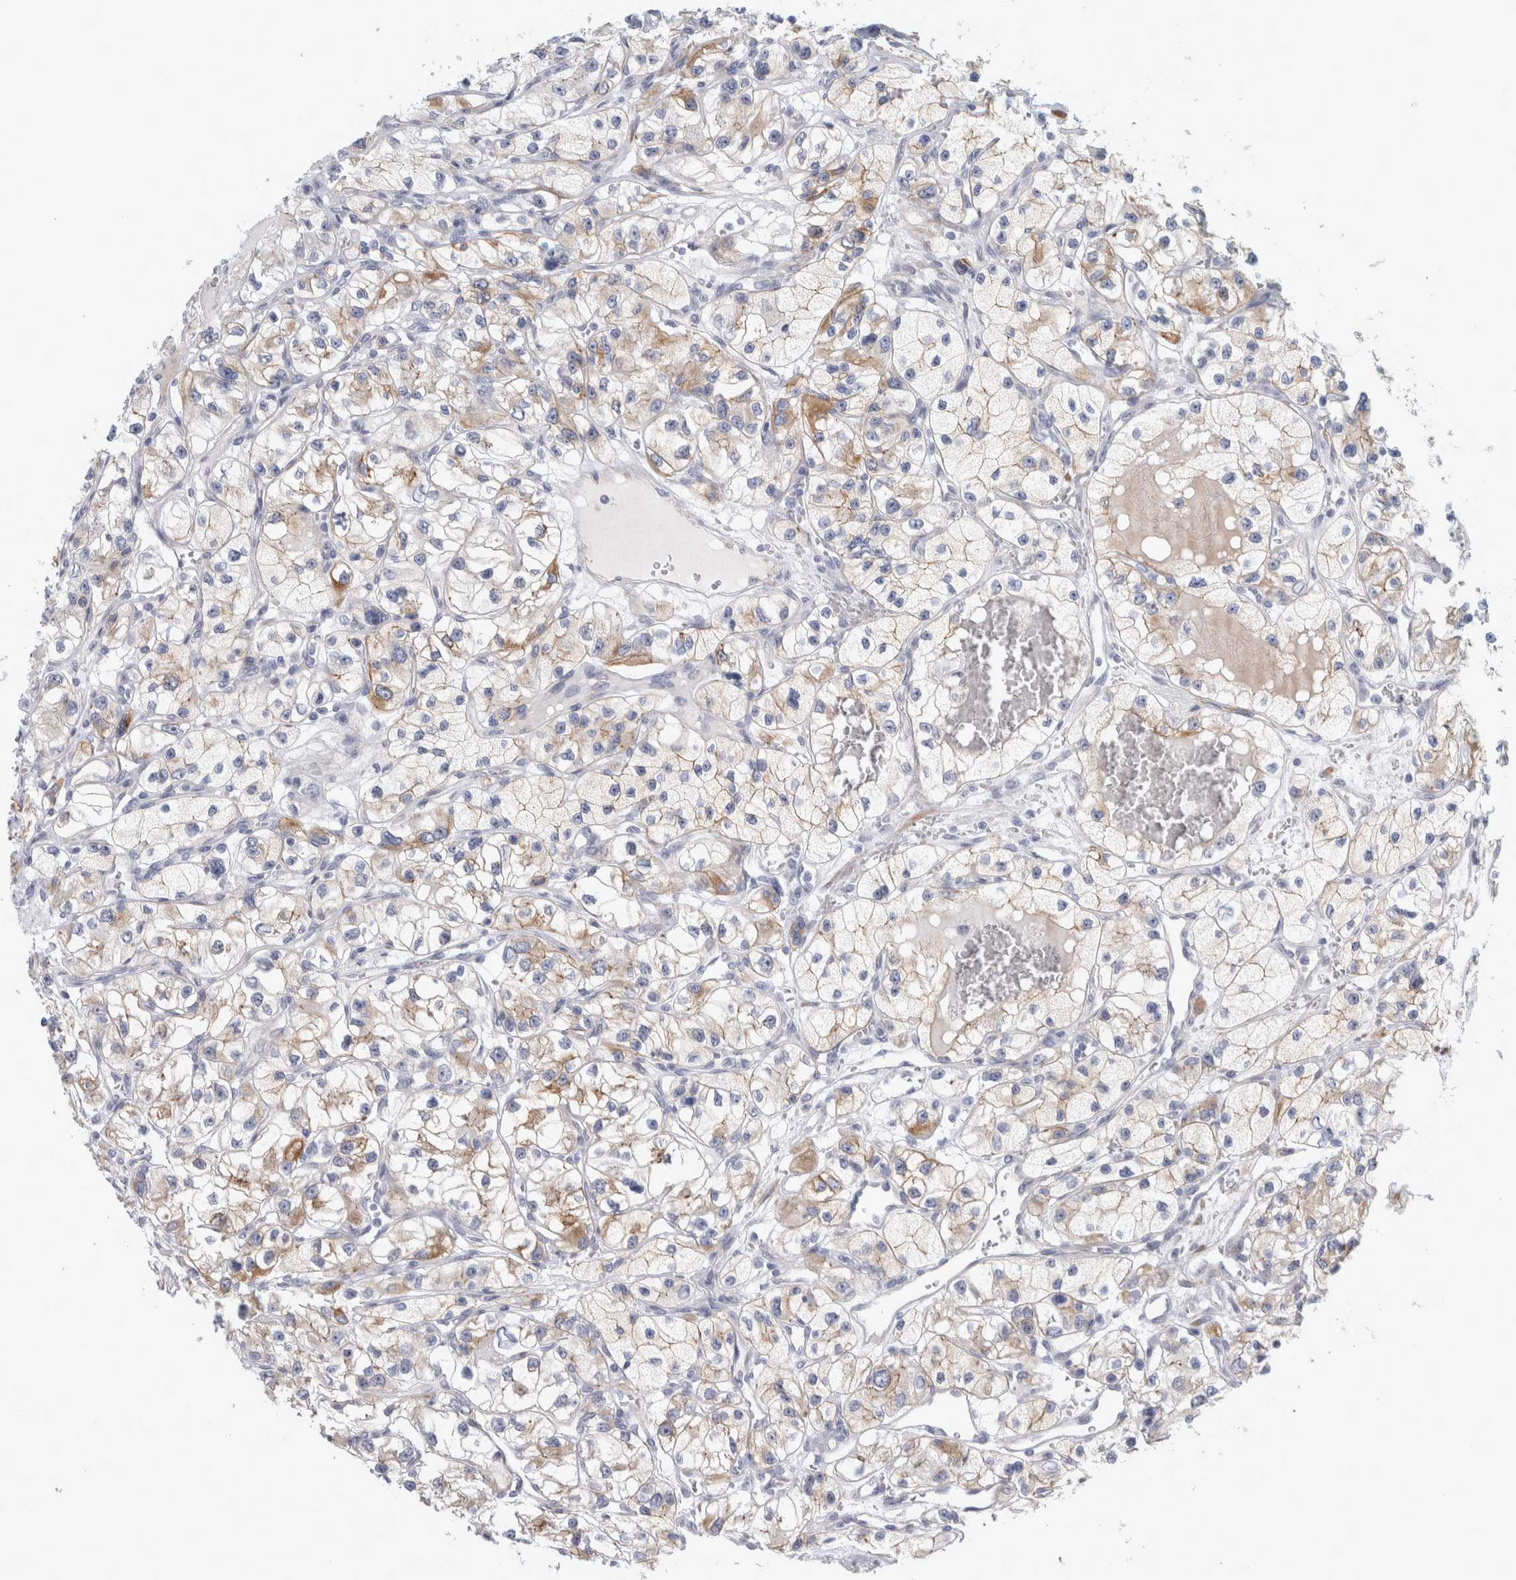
{"staining": {"intensity": "weak", "quantity": "<25%", "location": "cytoplasmic/membranous"}, "tissue": "renal cancer", "cell_type": "Tumor cells", "image_type": "cancer", "snomed": [{"axis": "morphology", "description": "Adenocarcinoma, NOS"}, {"axis": "topography", "description": "Kidney"}], "caption": "Immunohistochemistry photomicrograph of neoplastic tissue: human renal cancer stained with DAB demonstrates no significant protein expression in tumor cells.", "gene": "B3GNT3", "patient": {"sex": "female", "age": 57}}